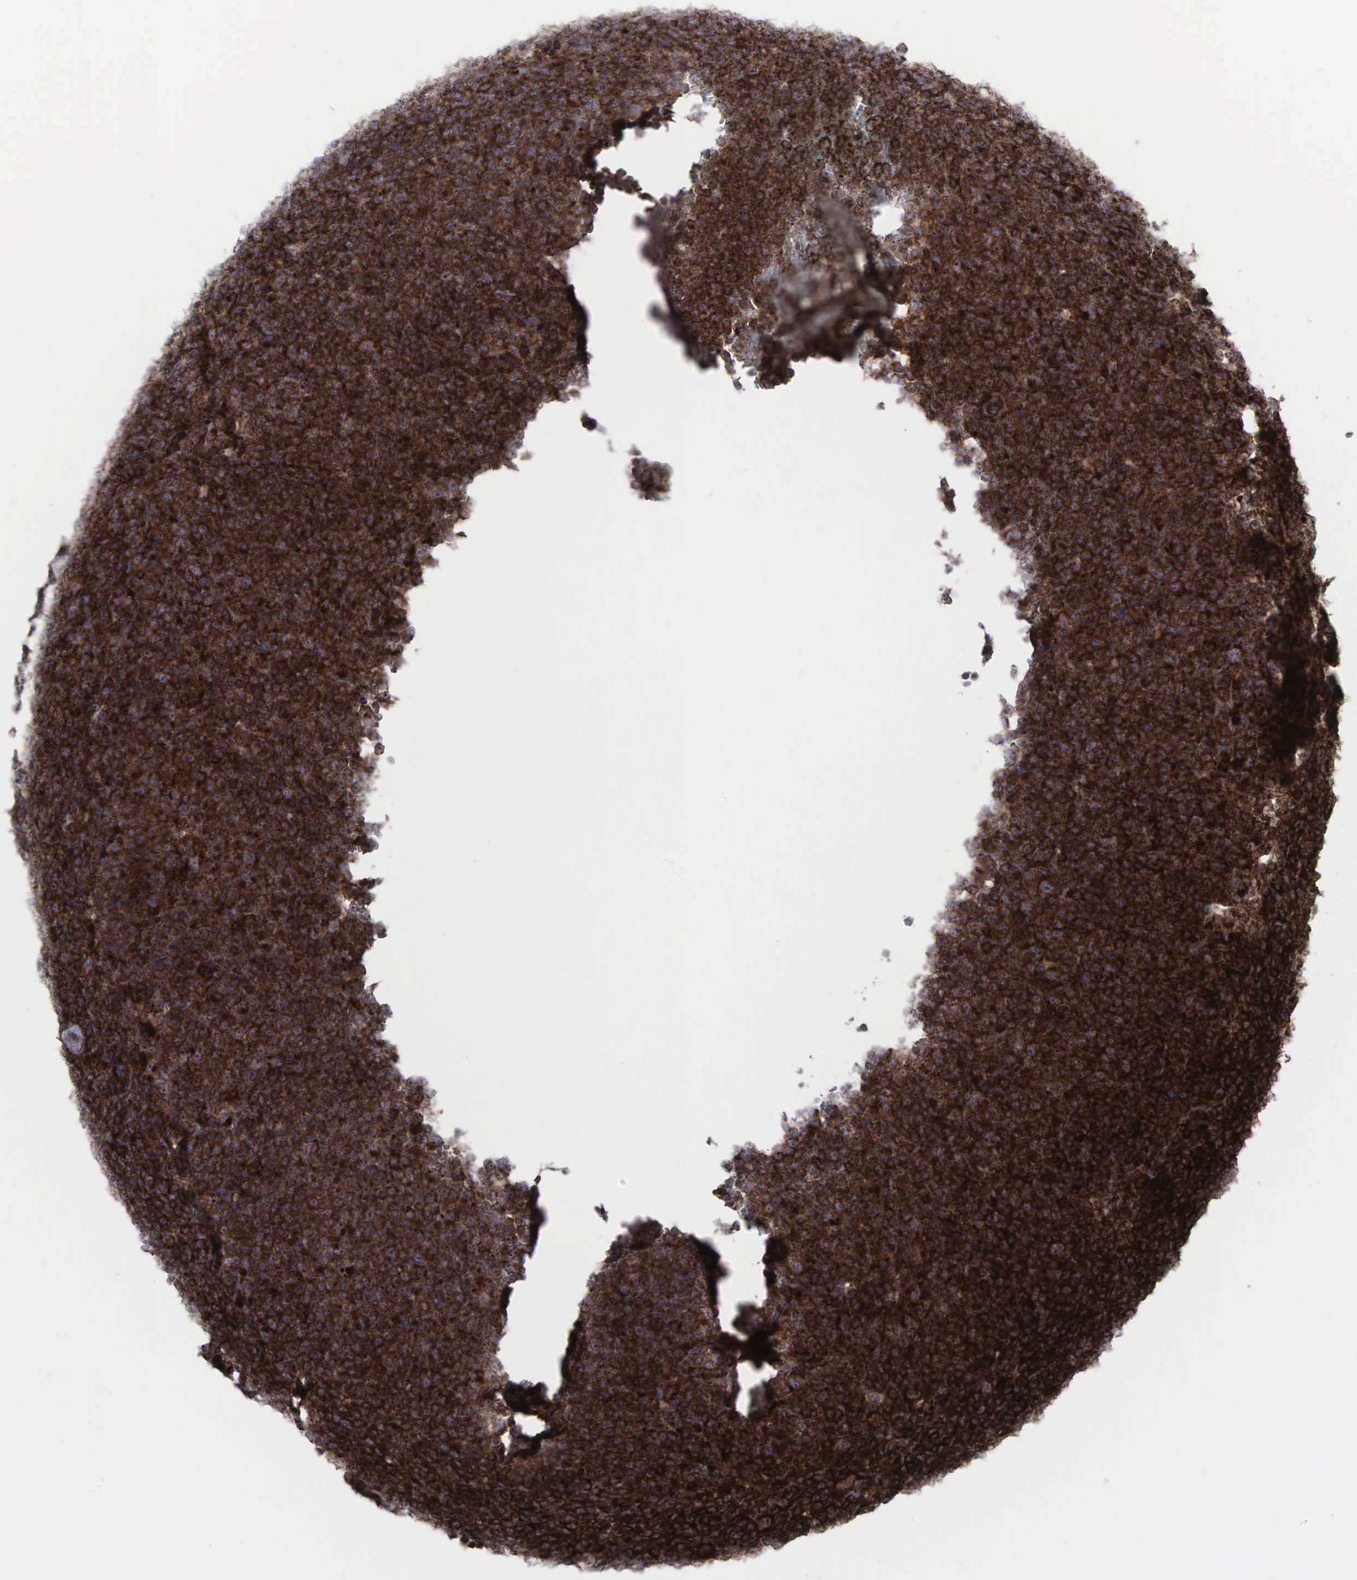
{"staining": {"intensity": "strong", "quantity": ">75%", "location": "cytoplasmic/membranous"}, "tissue": "lymphoma", "cell_type": "Tumor cells", "image_type": "cancer", "snomed": [{"axis": "morphology", "description": "Malignant lymphoma, non-Hodgkin's type, Low grade"}, {"axis": "topography", "description": "Lymph node"}], "caption": "Immunohistochemical staining of human lymphoma exhibits high levels of strong cytoplasmic/membranous protein staining in about >75% of tumor cells.", "gene": "GPRASP1", "patient": {"sex": "male", "age": 50}}